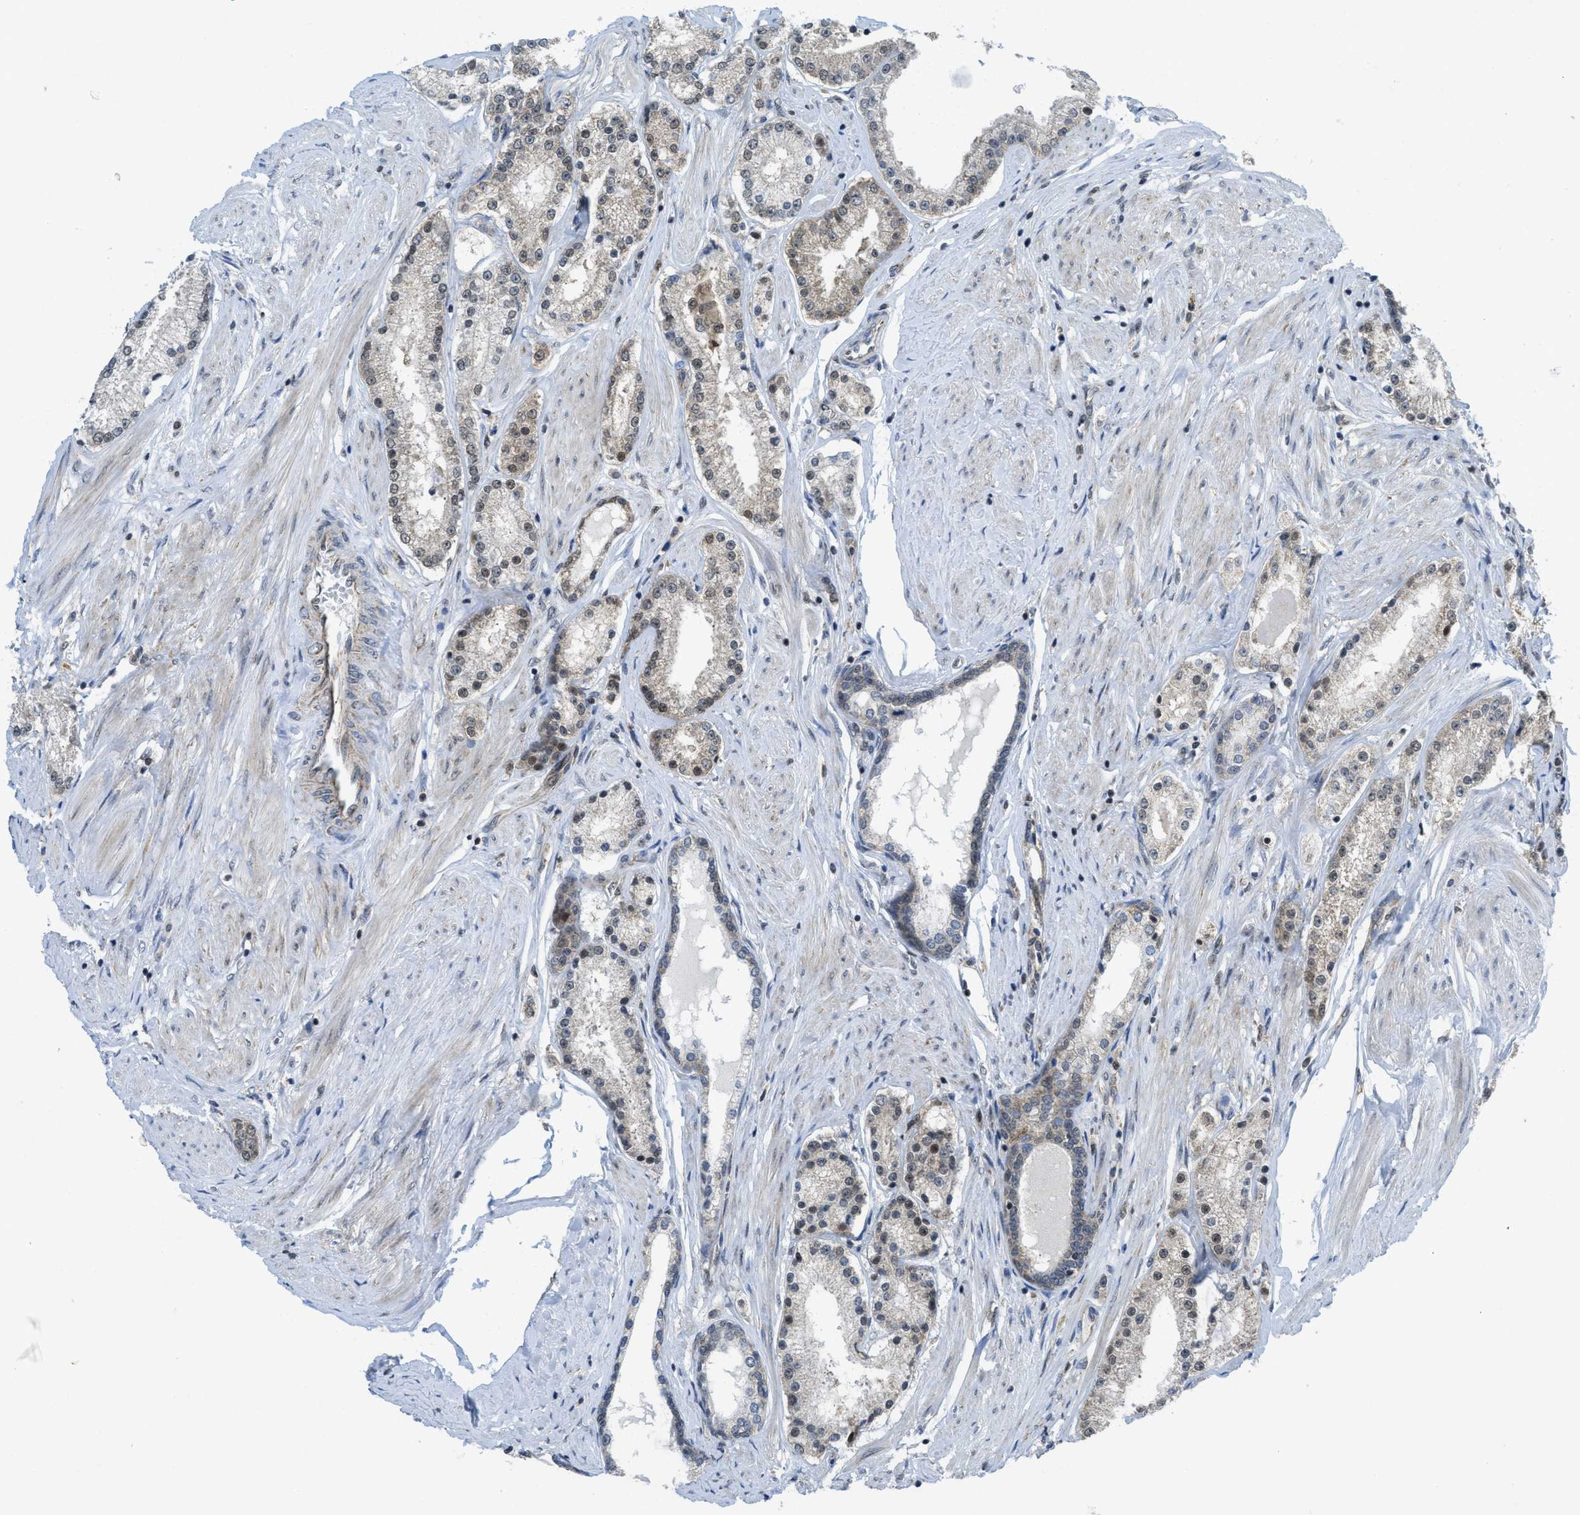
{"staining": {"intensity": "weak", "quantity": "<25%", "location": "cytoplasmic/membranous"}, "tissue": "prostate cancer", "cell_type": "Tumor cells", "image_type": "cancer", "snomed": [{"axis": "morphology", "description": "Adenocarcinoma, High grade"}, {"axis": "topography", "description": "Prostate"}], "caption": "High magnification brightfield microscopy of prostate cancer (high-grade adenocarcinoma) stained with DAB (brown) and counterstained with hematoxylin (blue): tumor cells show no significant positivity.", "gene": "TNPO1", "patient": {"sex": "male", "age": 67}}